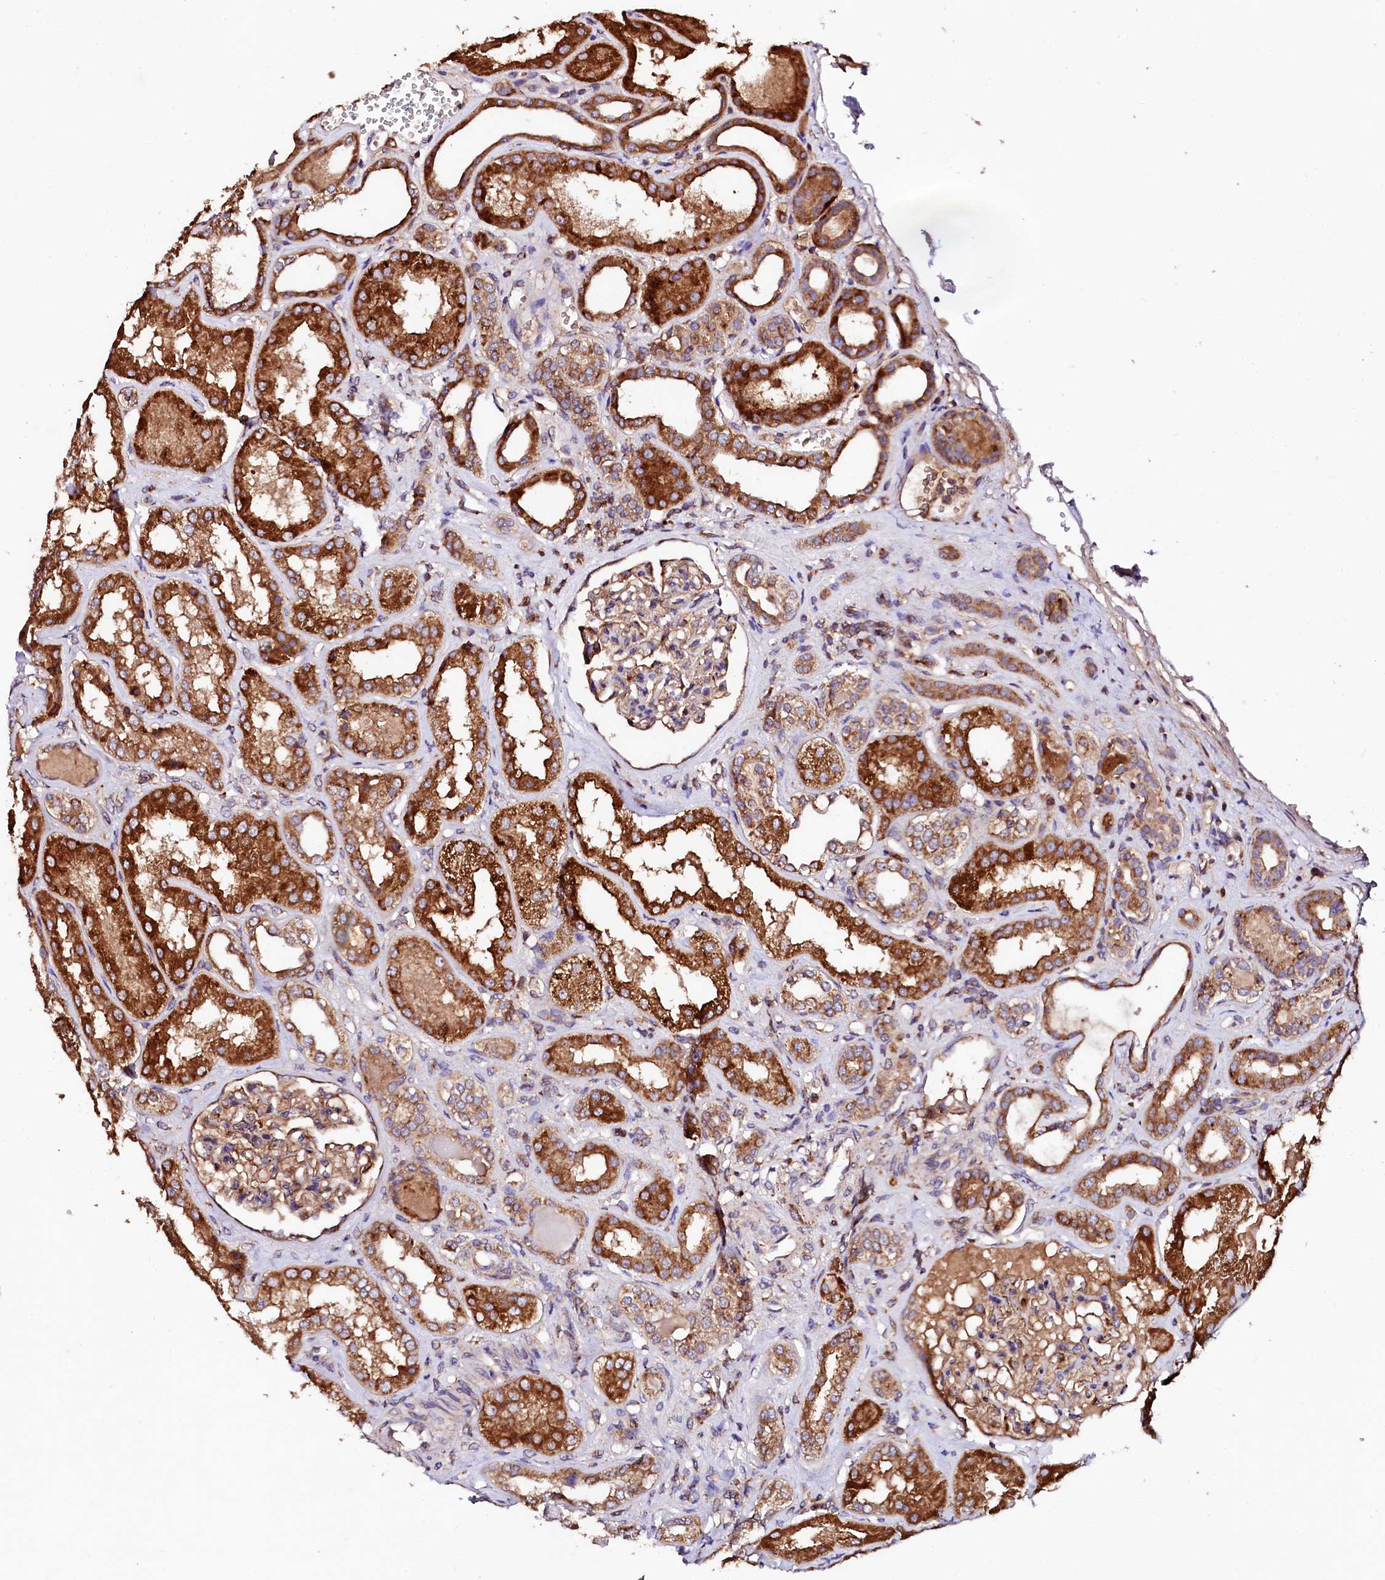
{"staining": {"intensity": "moderate", "quantity": ">75%", "location": "cytoplasmic/membranous"}, "tissue": "kidney", "cell_type": "Cells in glomeruli", "image_type": "normal", "snomed": [{"axis": "morphology", "description": "Normal tissue, NOS"}, {"axis": "topography", "description": "Kidney"}], "caption": "Approximately >75% of cells in glomeruli in benign human kidney exhibit moderate cytoplasmic/membranous protein staining as visualized by brown immunohistochemical staining.", "gene": "ST3GAL1", "patient": {"sex": "female", "age": 56}}